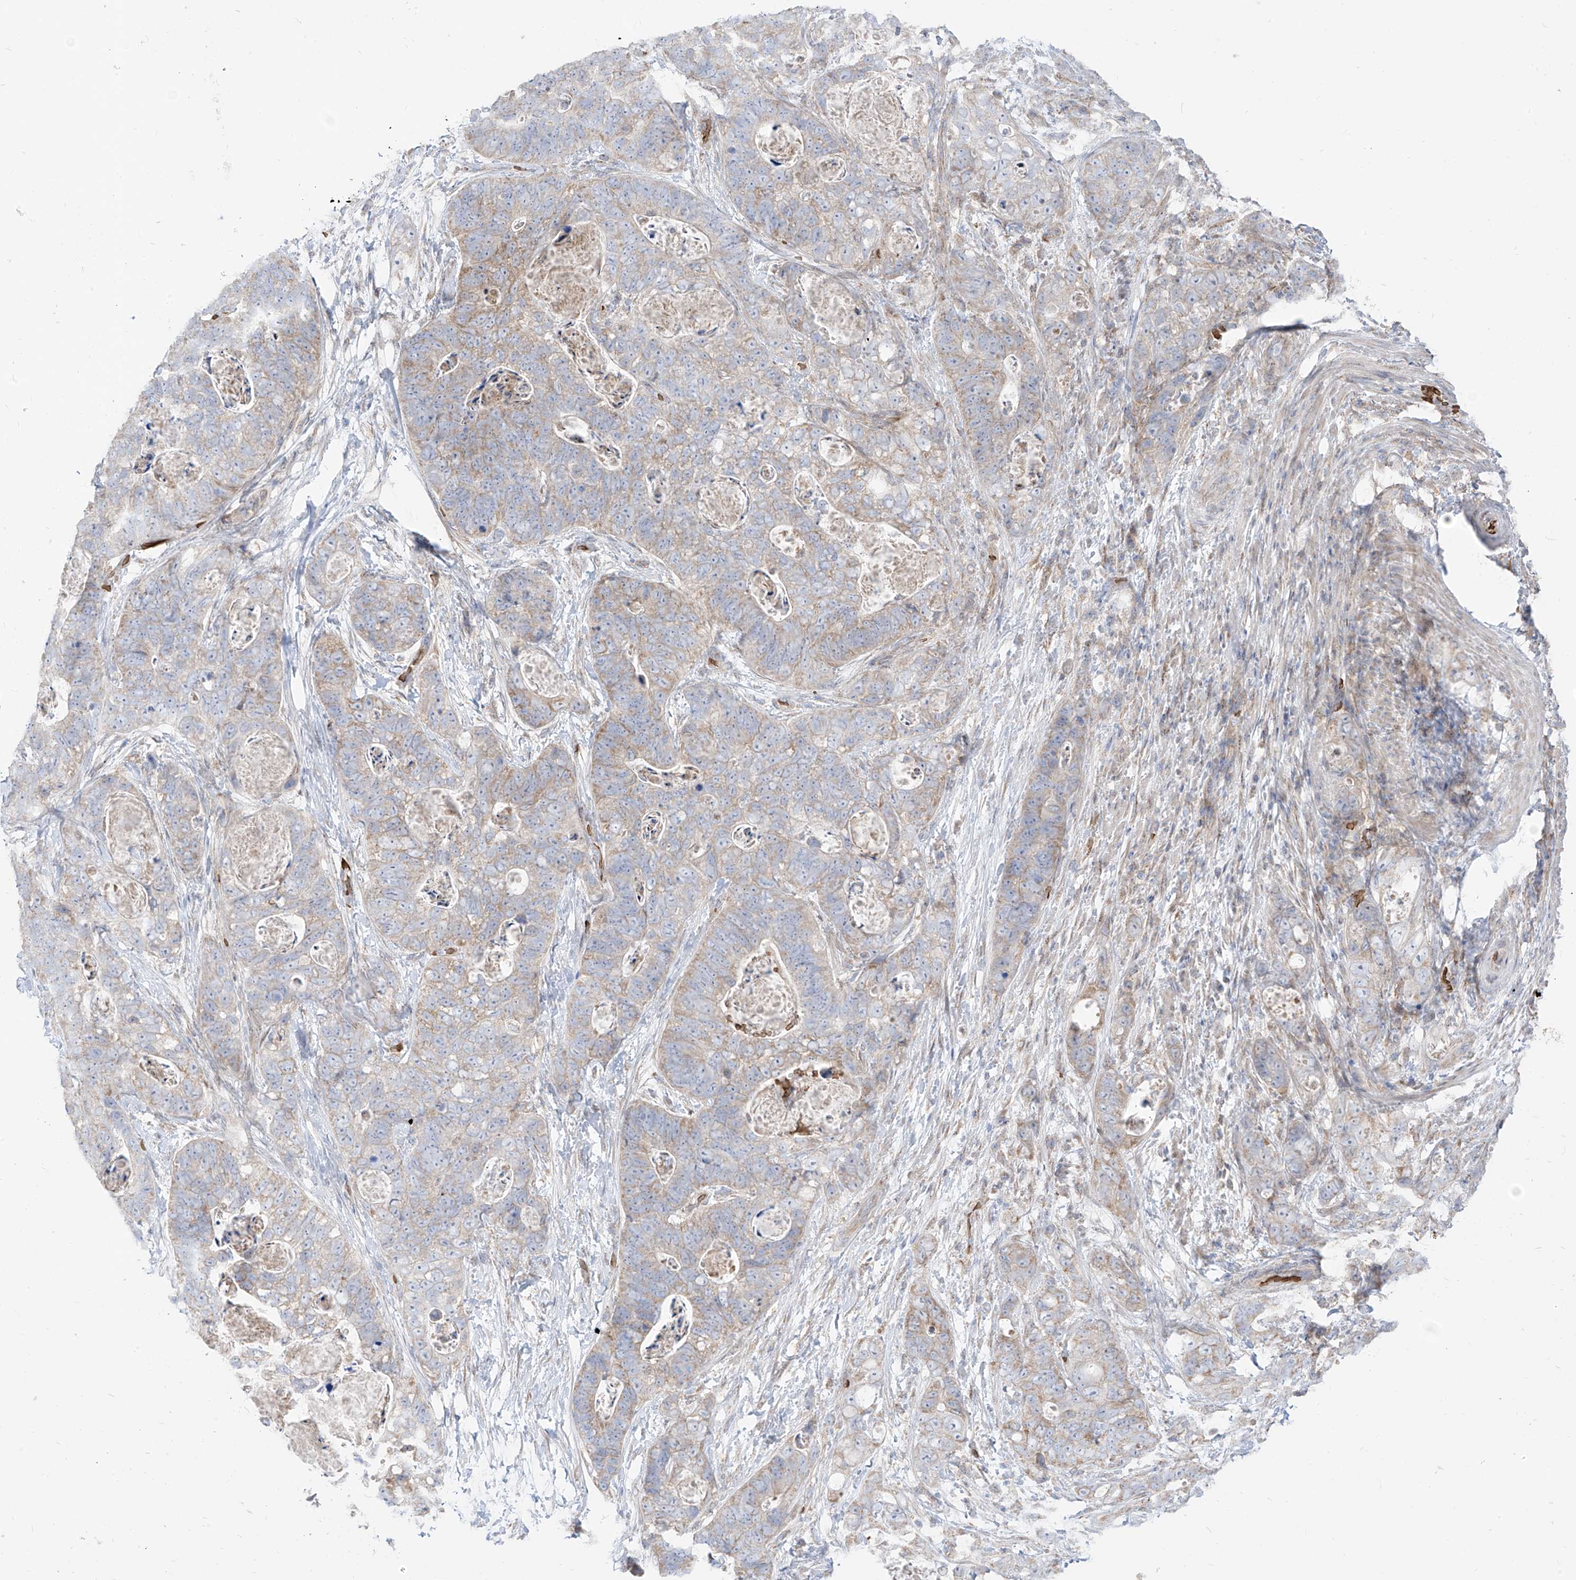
{"staining": {"intensity": "weak", "quantity": "25%-75%", "location": "cytoplasmic/membranous"}, "tissue": "stomach cancer", "cell_type": "Tumor cells", "image_type": "cancer", "snomed": [{"axis": "morphology", "description": "Adenocarcinoma, NOS"}, {"axis": "topography", "description": "Stomach"}], "caption": "Brown immunohistochemical staining in adenocarcinoma (stomach) shows weak cytoplasmic/membranous positivity in approximately 25%-75% of tumor cells.", "gene": "ARHGEF40", "patient": {"sex": "female", "age": 89}}